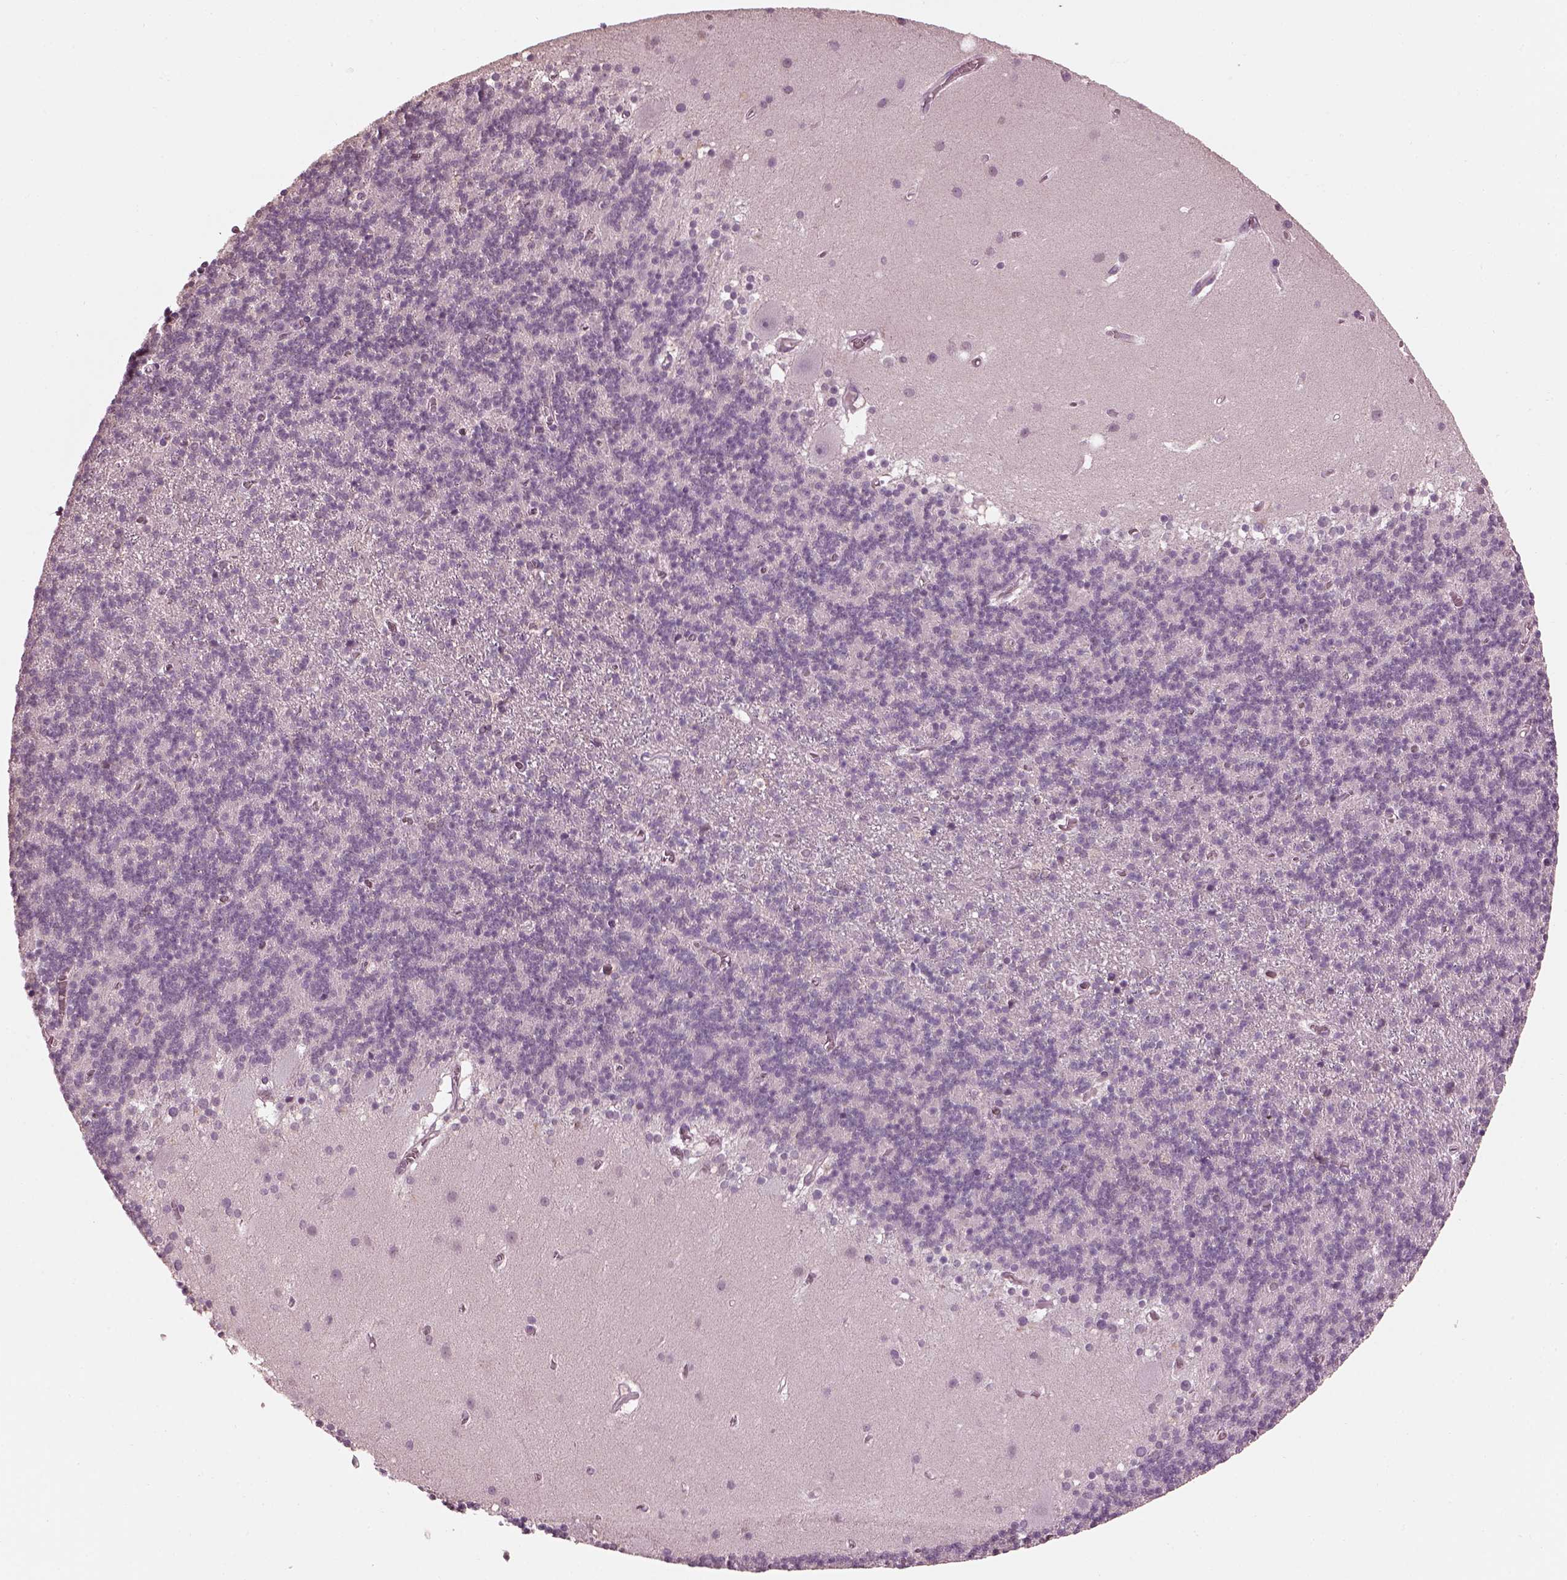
{"staining": {"intensity": "negative", "quantity": "none", "location": "none"}, "tissue": "cerebellum", "cell_type": "Cells in granular layer", "image_type": "normal", "snomed": [{"axis": "morphology", "description": "Normal tissue, NOS"}, {"axis": "topography", "description": "Cerebellum"}], "caption": "This is an IHC micrograph of benign cerebellum. There is no staining in cells in granular layer.", "gene": "TSKS", "patient": {"sex": "male", "age": 70}}